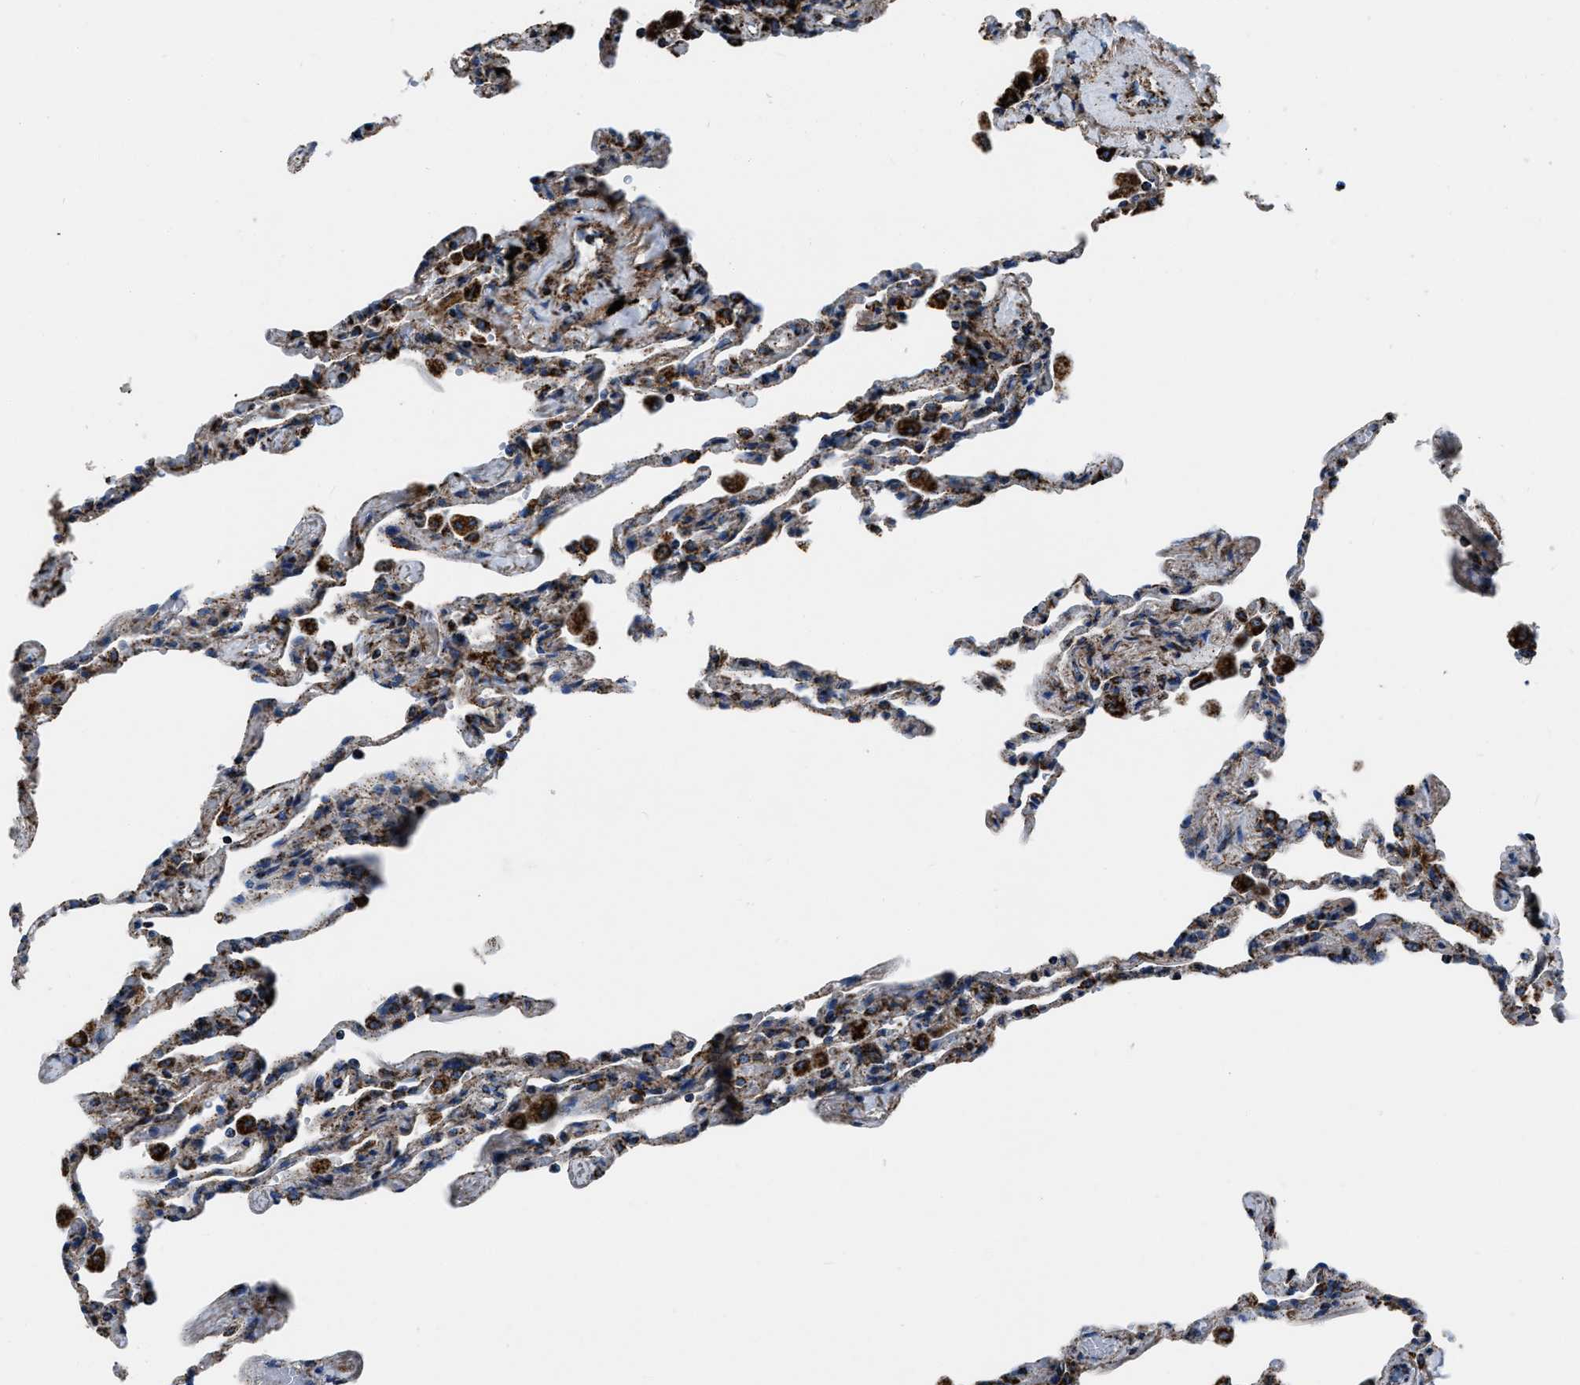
{"staining": {"intensity": "moderate", "quantity": "25%-75%", "location": "cytoplasmic/membranous"}, "tissue": "lung", "cell_type": "Alveolar cells", "image_type": "normal", "snomed": [{"axis": "morphology", "description": "Normal tissue, NOS"}, {"axis": "topography", "description": "Lung"}], "caption": "Immunohistochemical staining of unremarkable lung shows moderate cytoplasmic/membranous protein expression in approximately 25%-75% of alveolar cells.", "gene": "NSD3", "patient": {"sex": "male", "age": 59}}